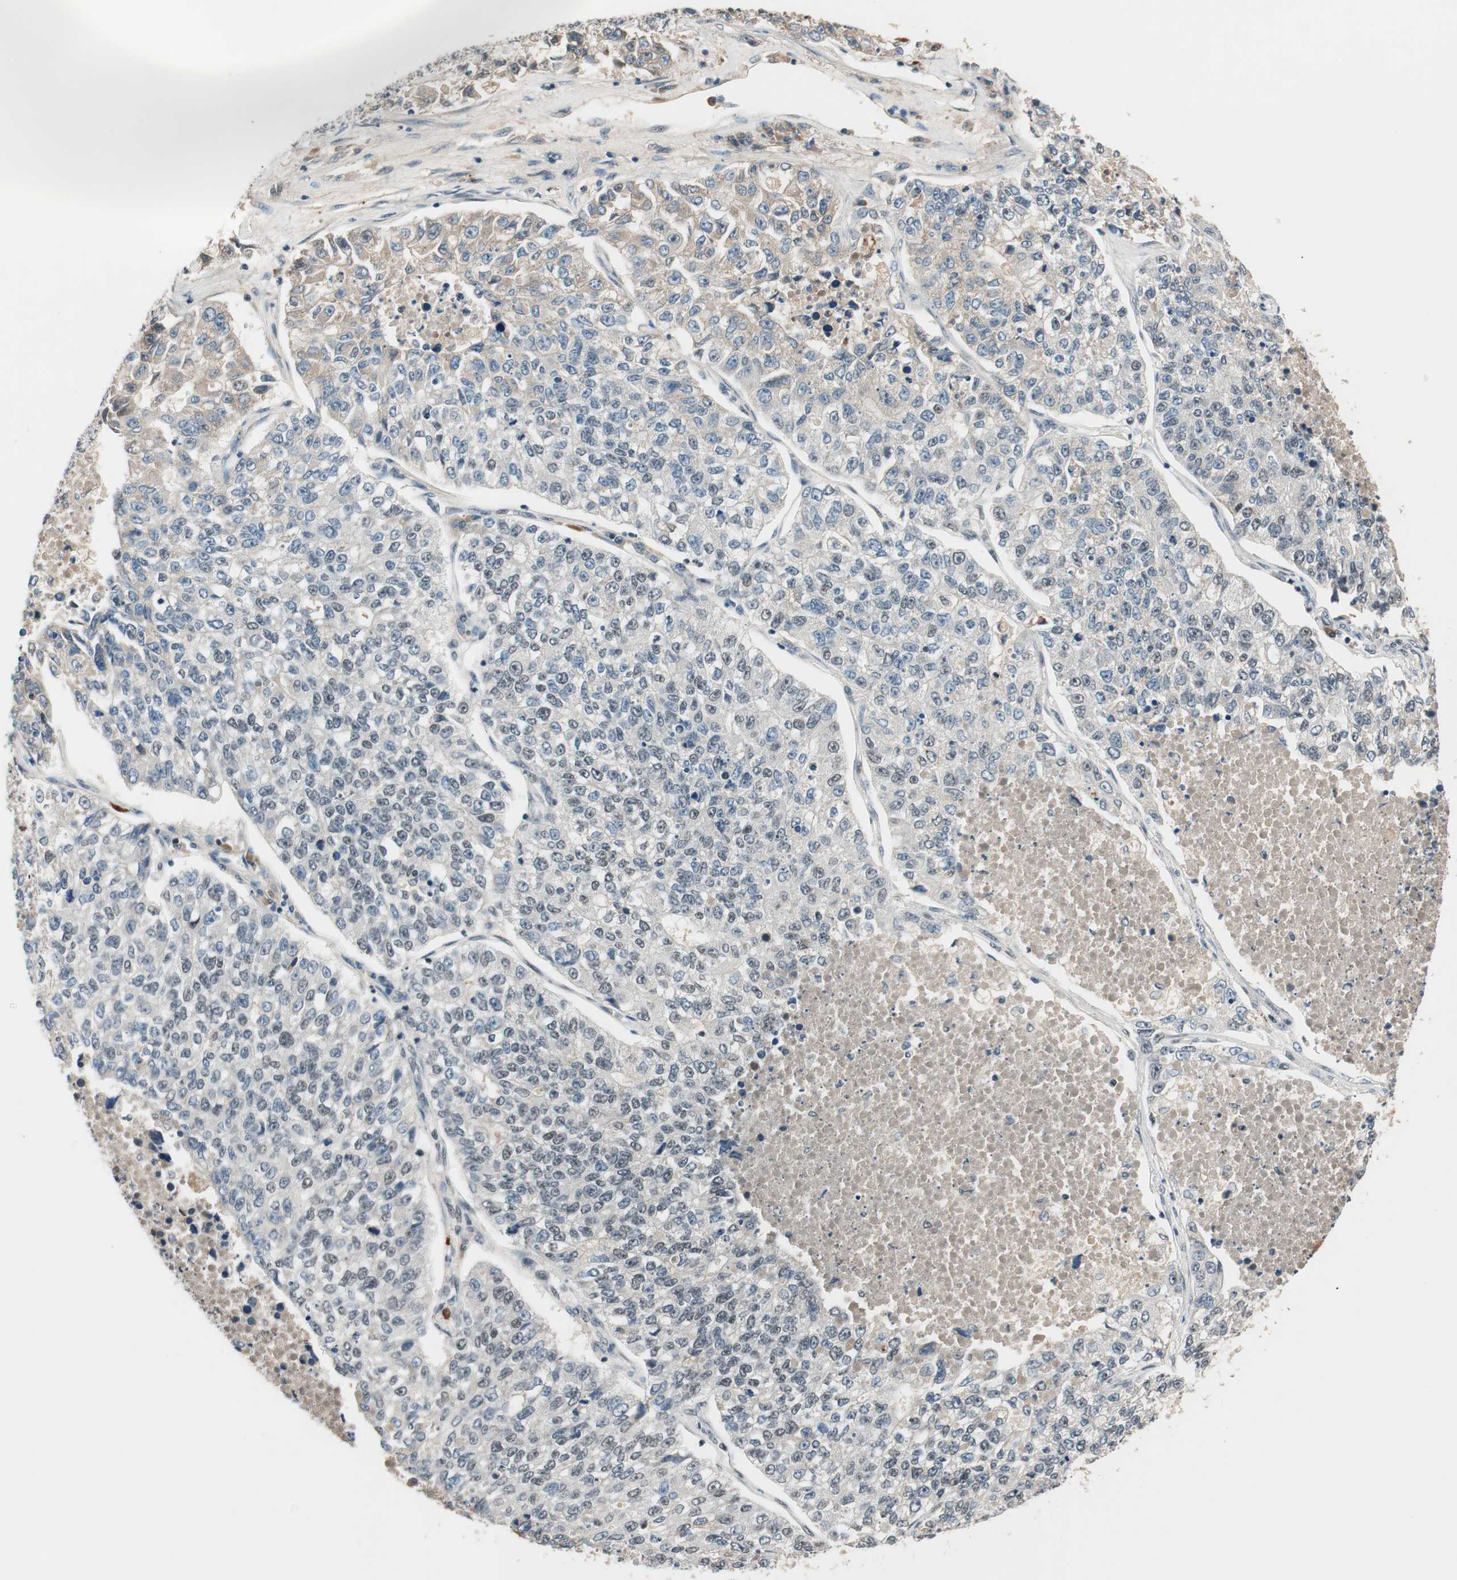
{"staining": {"intensity": "weak", "quantity": "<25%", "location": "cytoplasmic/membranous"}, "tissue": "lung cancer", "cell_type": "Tumor cells", "image_type": "cancer", "snomed": [{"axis": "morphology", "description": "Adenocarcinoma, NOS"}, {"axis": "topography", "description": "Lung"}], "caption": "IHC of lung adenocarcinoma exhibits no staining in tumor cells. (DAB immunohistochemistry (IHC) with hematoxylin counter stain).", "gene": "NFRKB", "patient": {"sex": "male", "age": 49}}